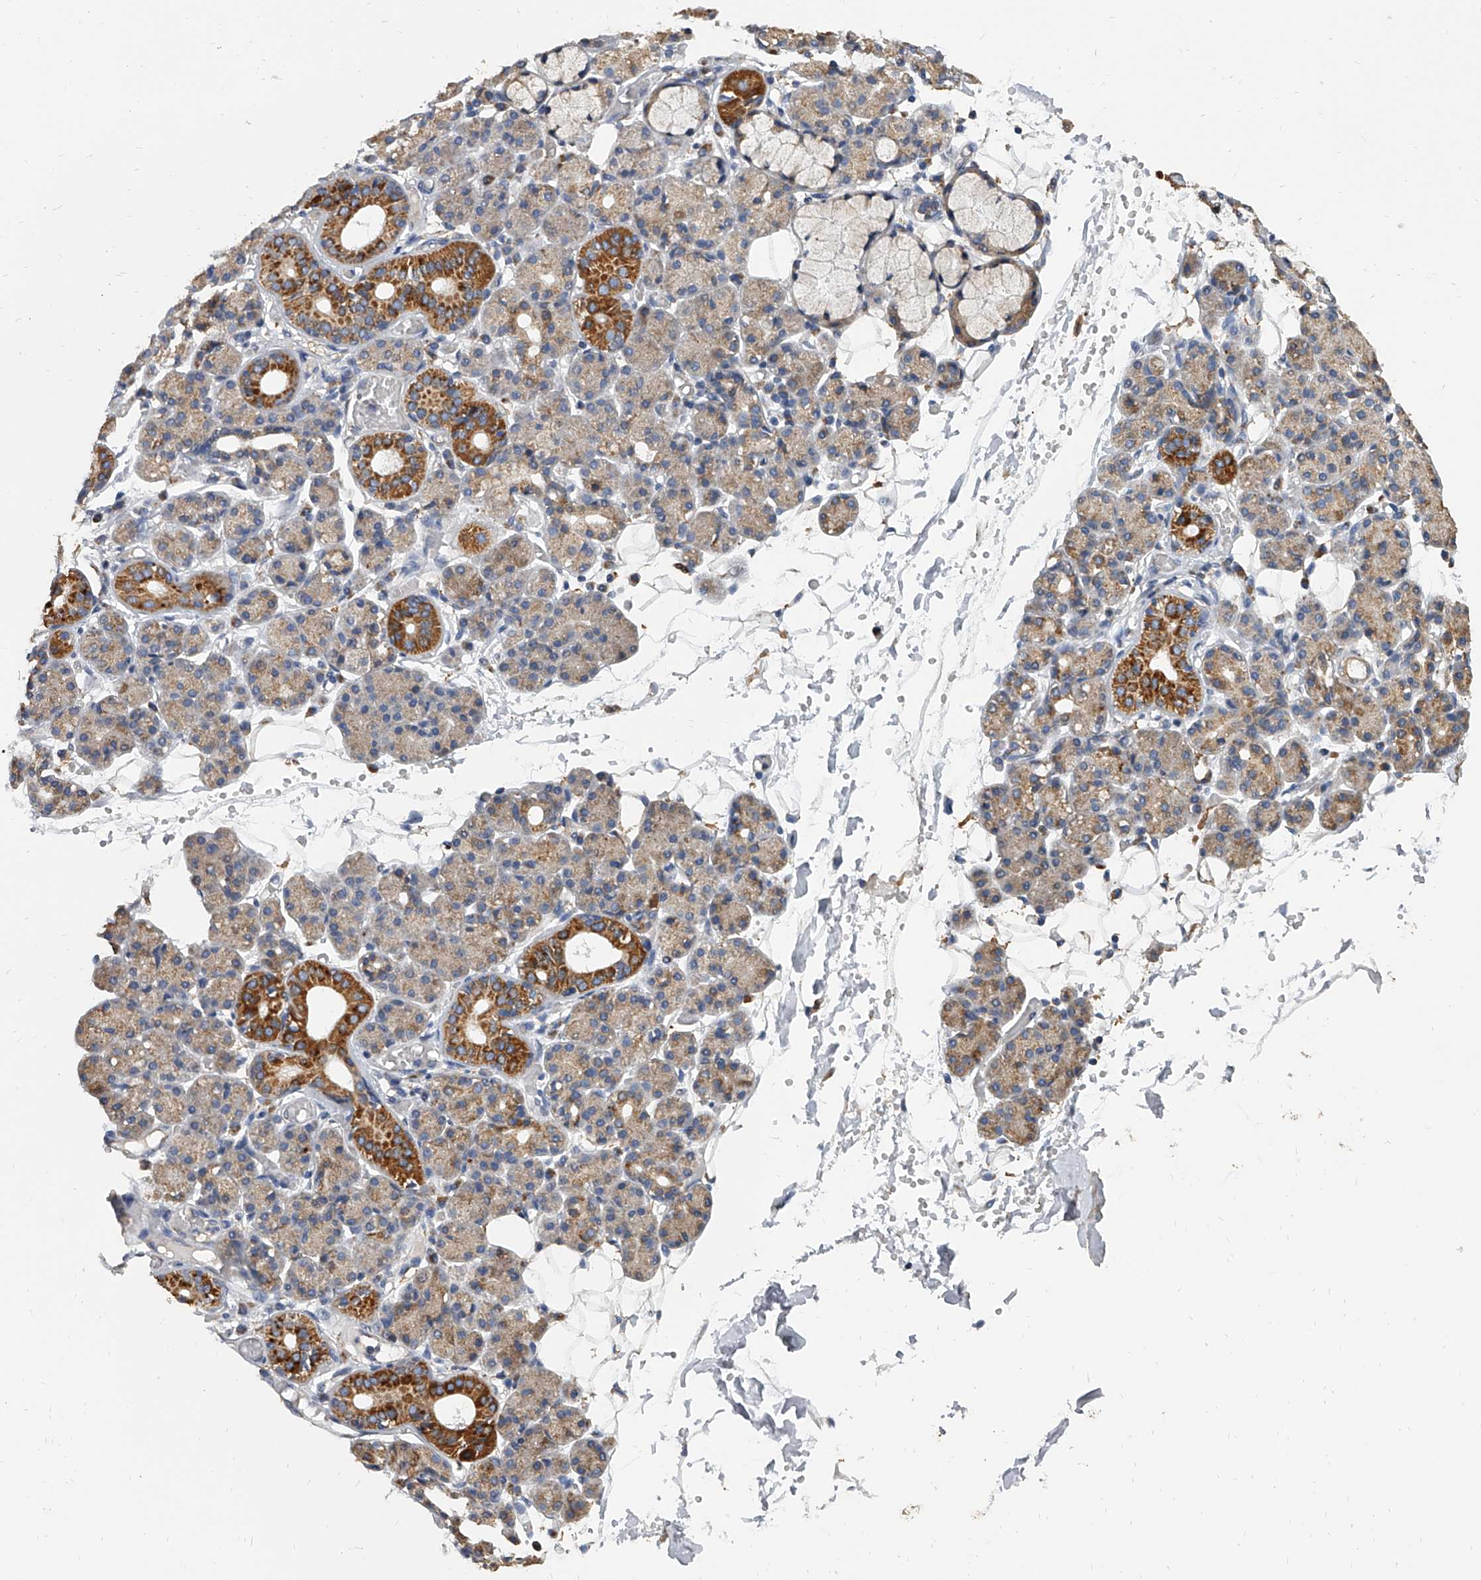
{"staining": {"intensity": "strong", "quantity": "<25%", "location": "cytoplasmic/membranous"}, "tissue": "salivary gland", "cell_type": "Glandular cells", "image_type": "normal", "snomed": [{"axis": "morphology", "description": "Normal tissue, NOS"}, {"axis": "topography", "description": "Salivary gland"}], "caption": "Approximately <25% of glandular cells in benign salivary gland display strong cytoplasmic/membranous protein expression as visualized by brown immunohistochemical staining.", "gene": "MRPL28", "patient": {"sex": "male", "age": 63}}